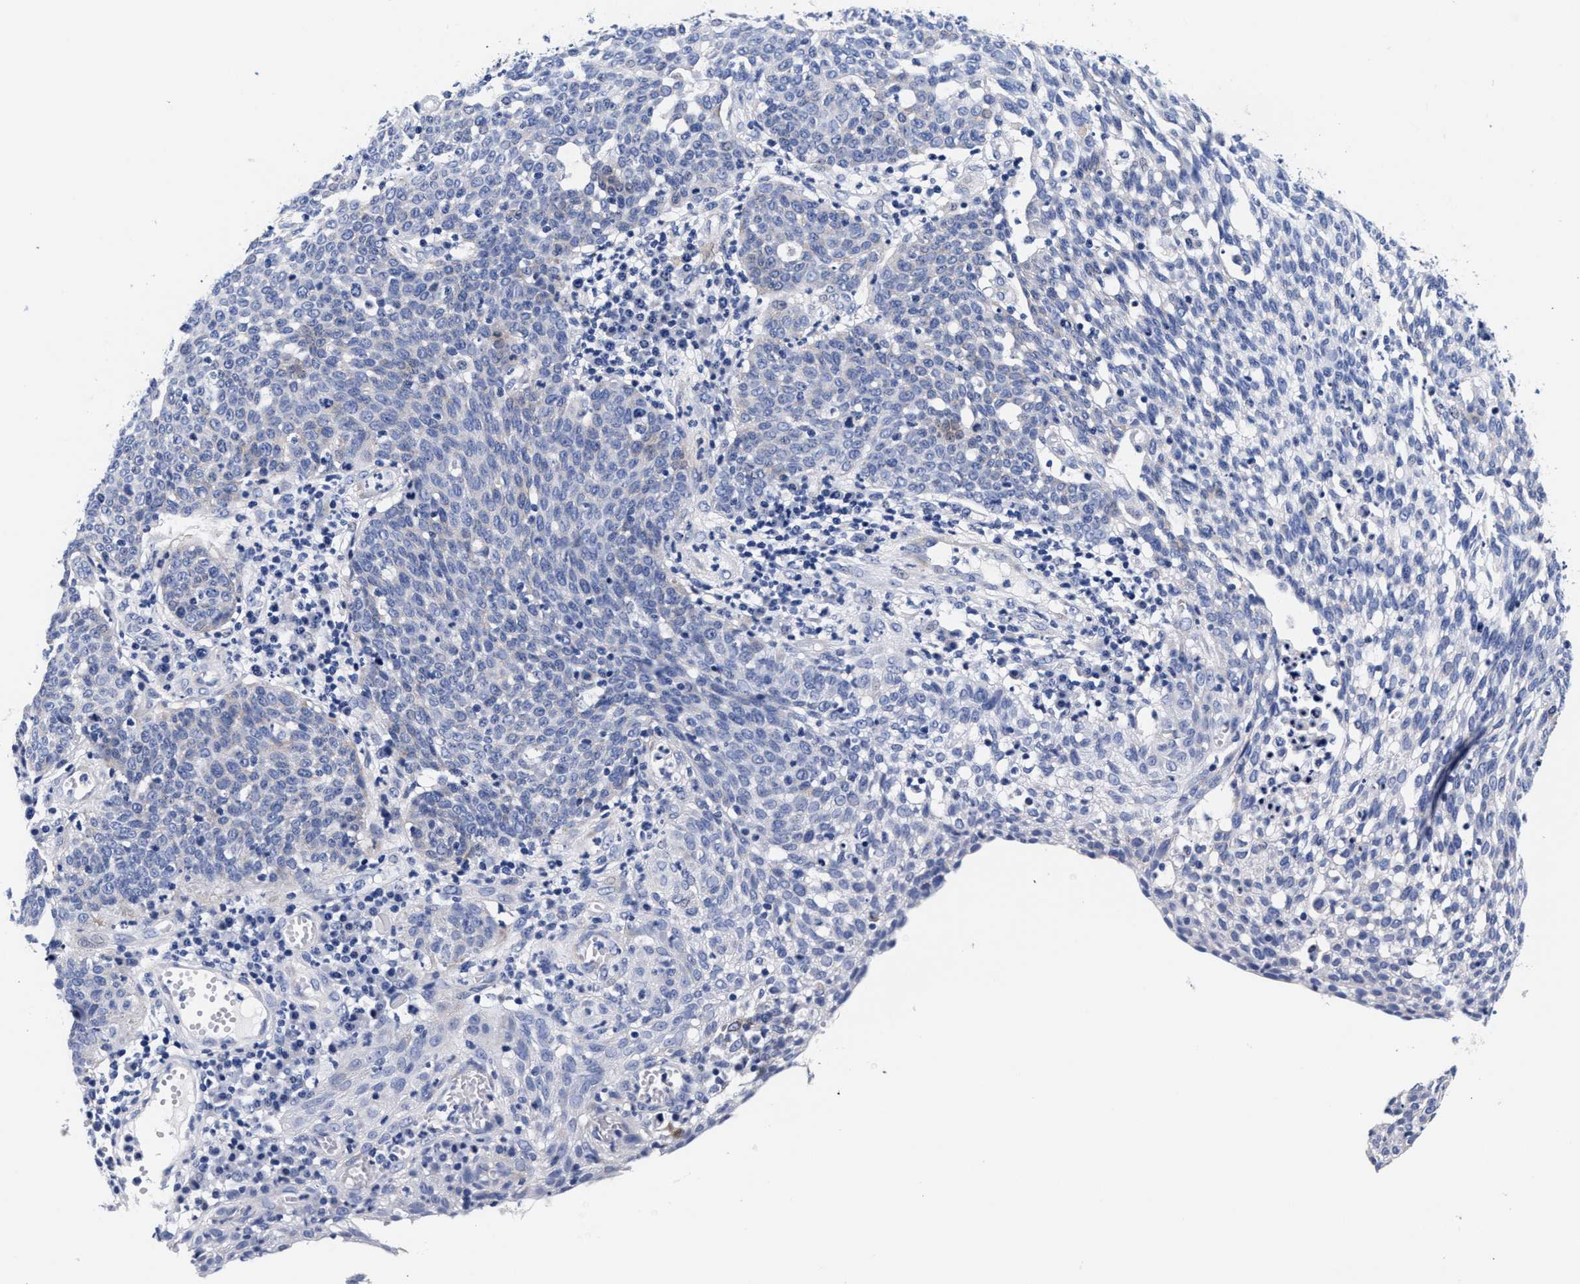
{"staining": {"intensity": "negative", "quantity": "none", "location": "none"}, "tissue": "cervical cancer", "cell_type": "Tumor cells", "image_type": "cancer", "snomed": [{"axis": "morphology", "description": "Squamous cell carcinoma, NOS"}, {"axis": "topography", "description": "Cervix"}], "caption": "Tumor cells are negative for brown protein staining in cervical squamous cell carcinoma. Nuclei are stained in blue.", "gene": "RAB3B", "patient": {"sex": "female", "age": 34}}